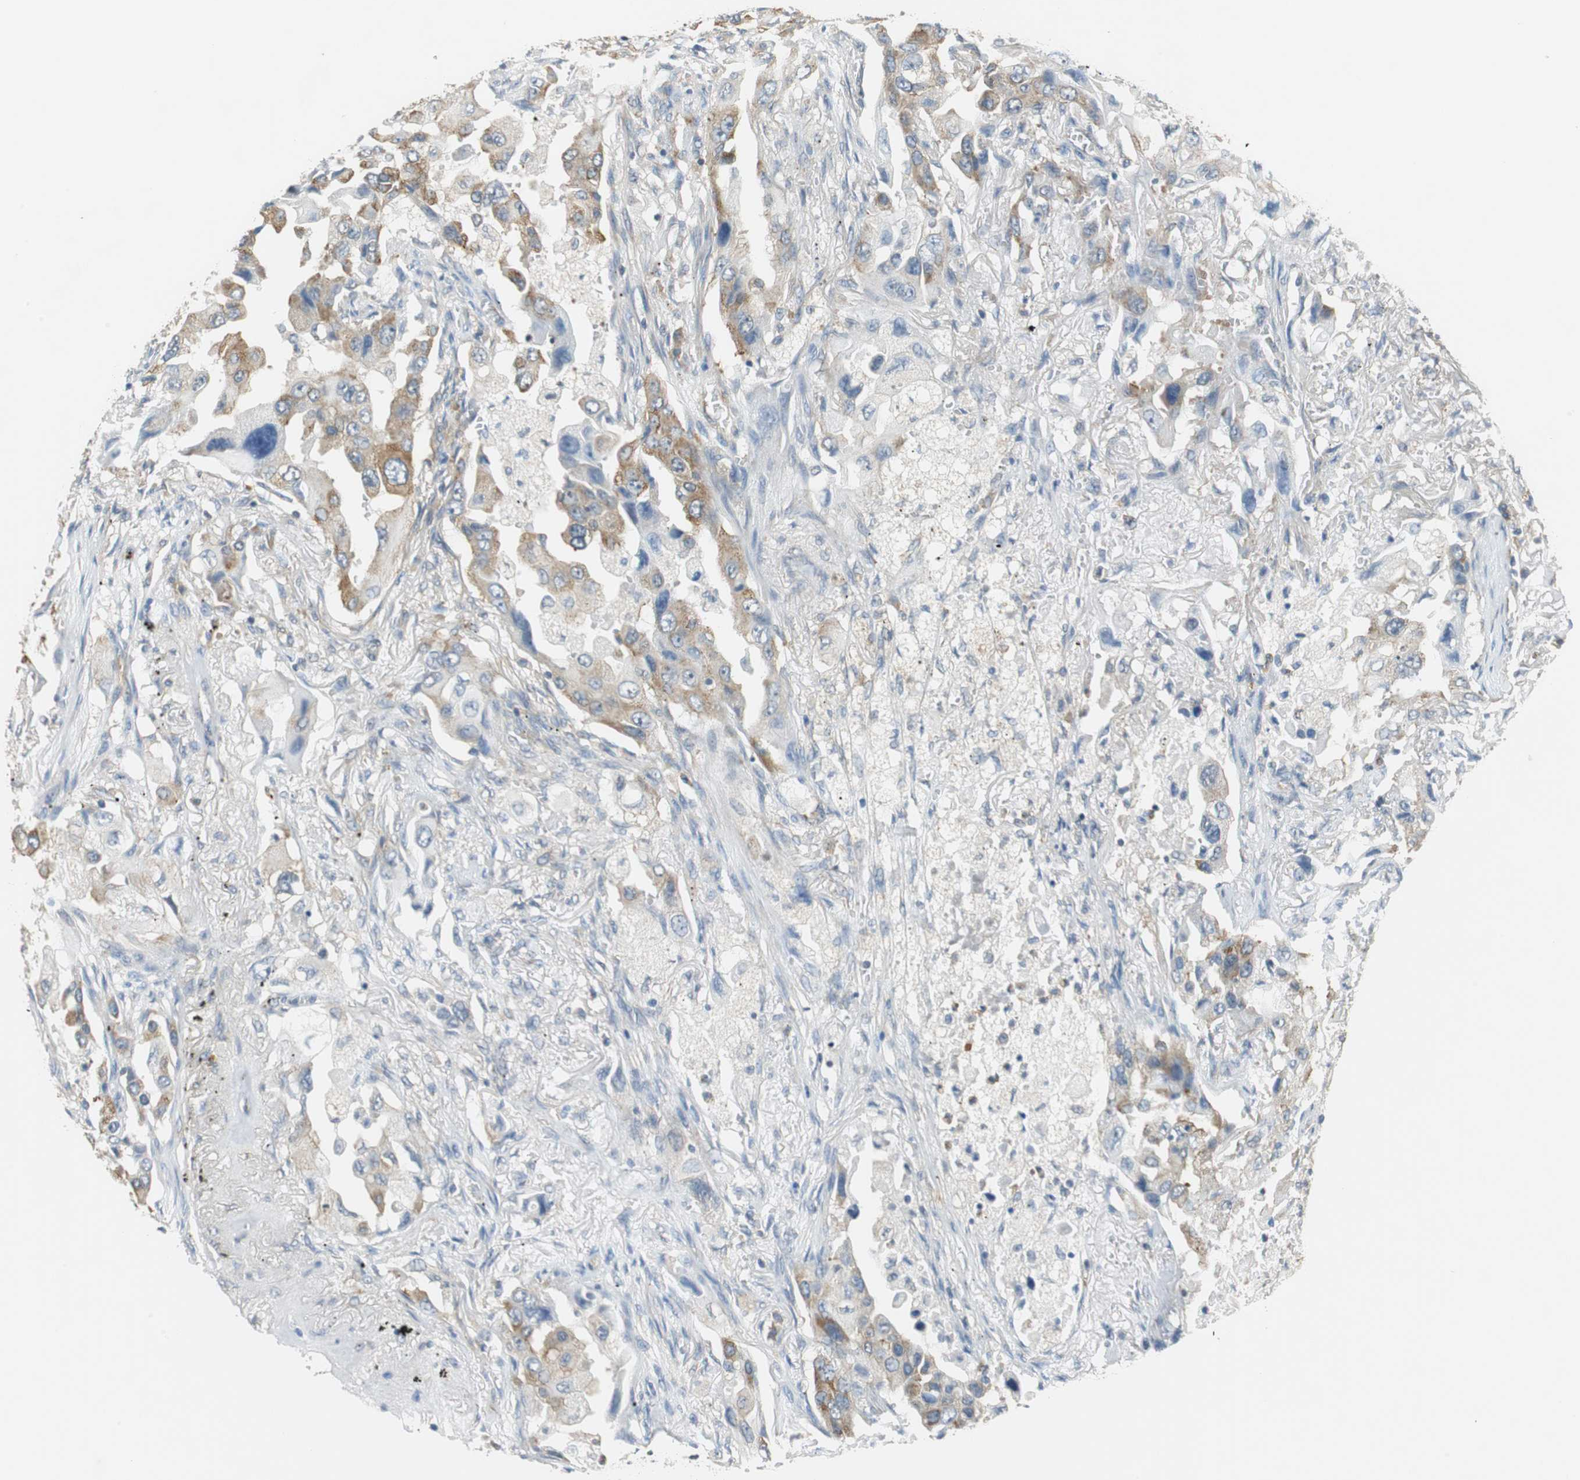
{"staining": {"intensity": "moderate", "quantity": "25%-75%", "location": "cytoplasmic/membranous"}, "tissue": "lung cancer", "cell_type": "Tumor cells", "image_type": "cancer", "snomed": [{"axis": "morphology", "description": "Adenocarcinoma, NOS"}, {"axis": "topography", "description": "Lung"}], "caption": "This micrograph reveals immunohistochemistry staining of human lung cancer, with medium moderate cytoplasmic/membranous positivity in approximately 25%-75% of tumor cells.", "gene": "CNOT3", "patient": {"sex": "female", "age": 65}}